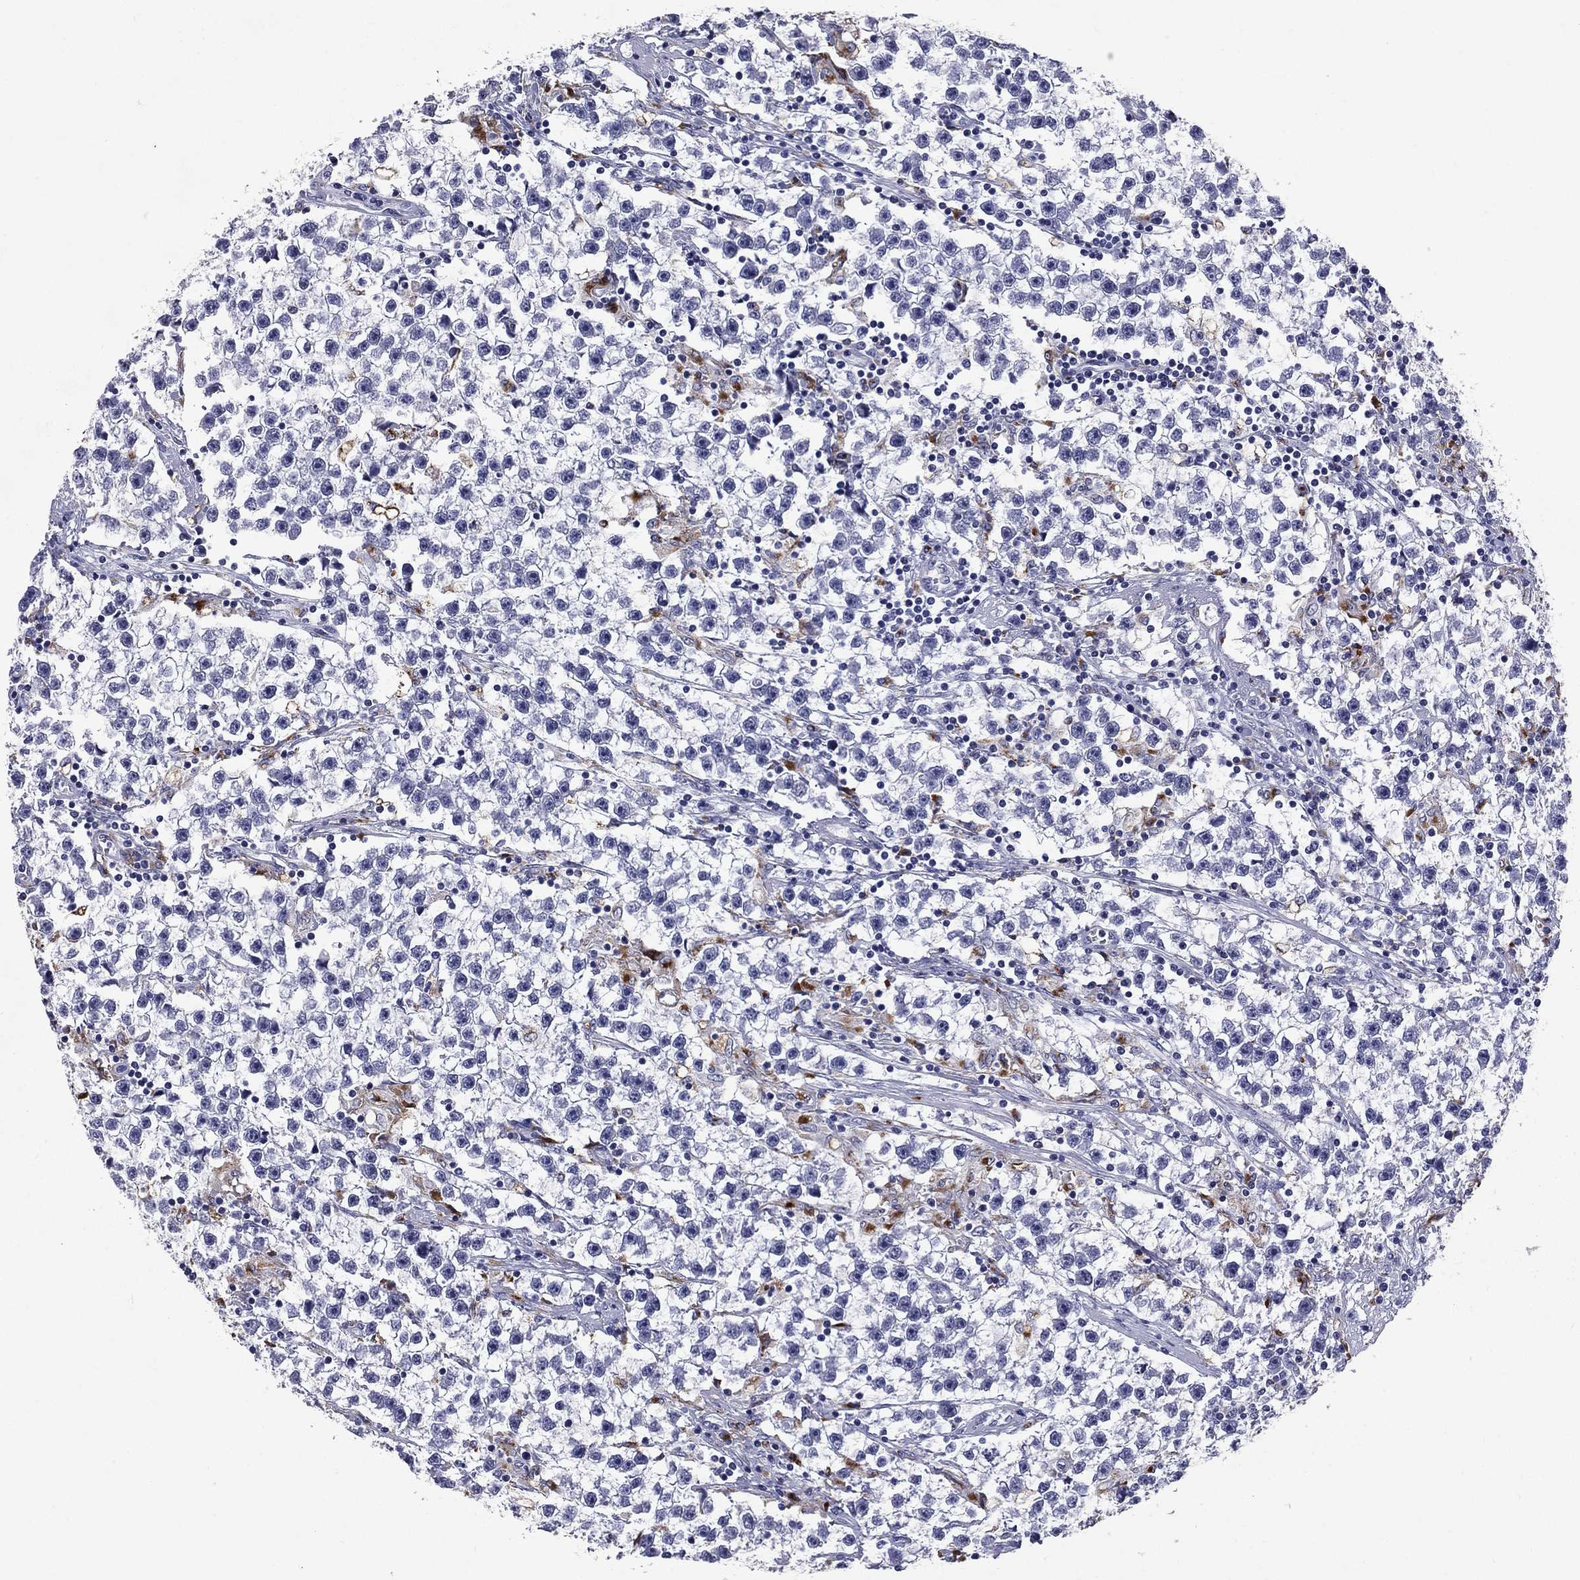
{"staining": {"intensity": "negative", "quantity": "none", "location": "none"}, "tissue": "testis cancer", "cell_type": "Tumor cells", "image_type": "cancer", "snomed": [{"axis": "morphology", "description": "Seminoma, NOS"}, {"axis": "topography", "description": "Testis"}], "caption": "DAB (3,3'-diaminobenzidine) immunohistochemical staining of testis seminoma demonstrates no significant positivity in tumor cells.", "gene": "MADCAM1", "patient": {"sex": "male", "age": 59}}